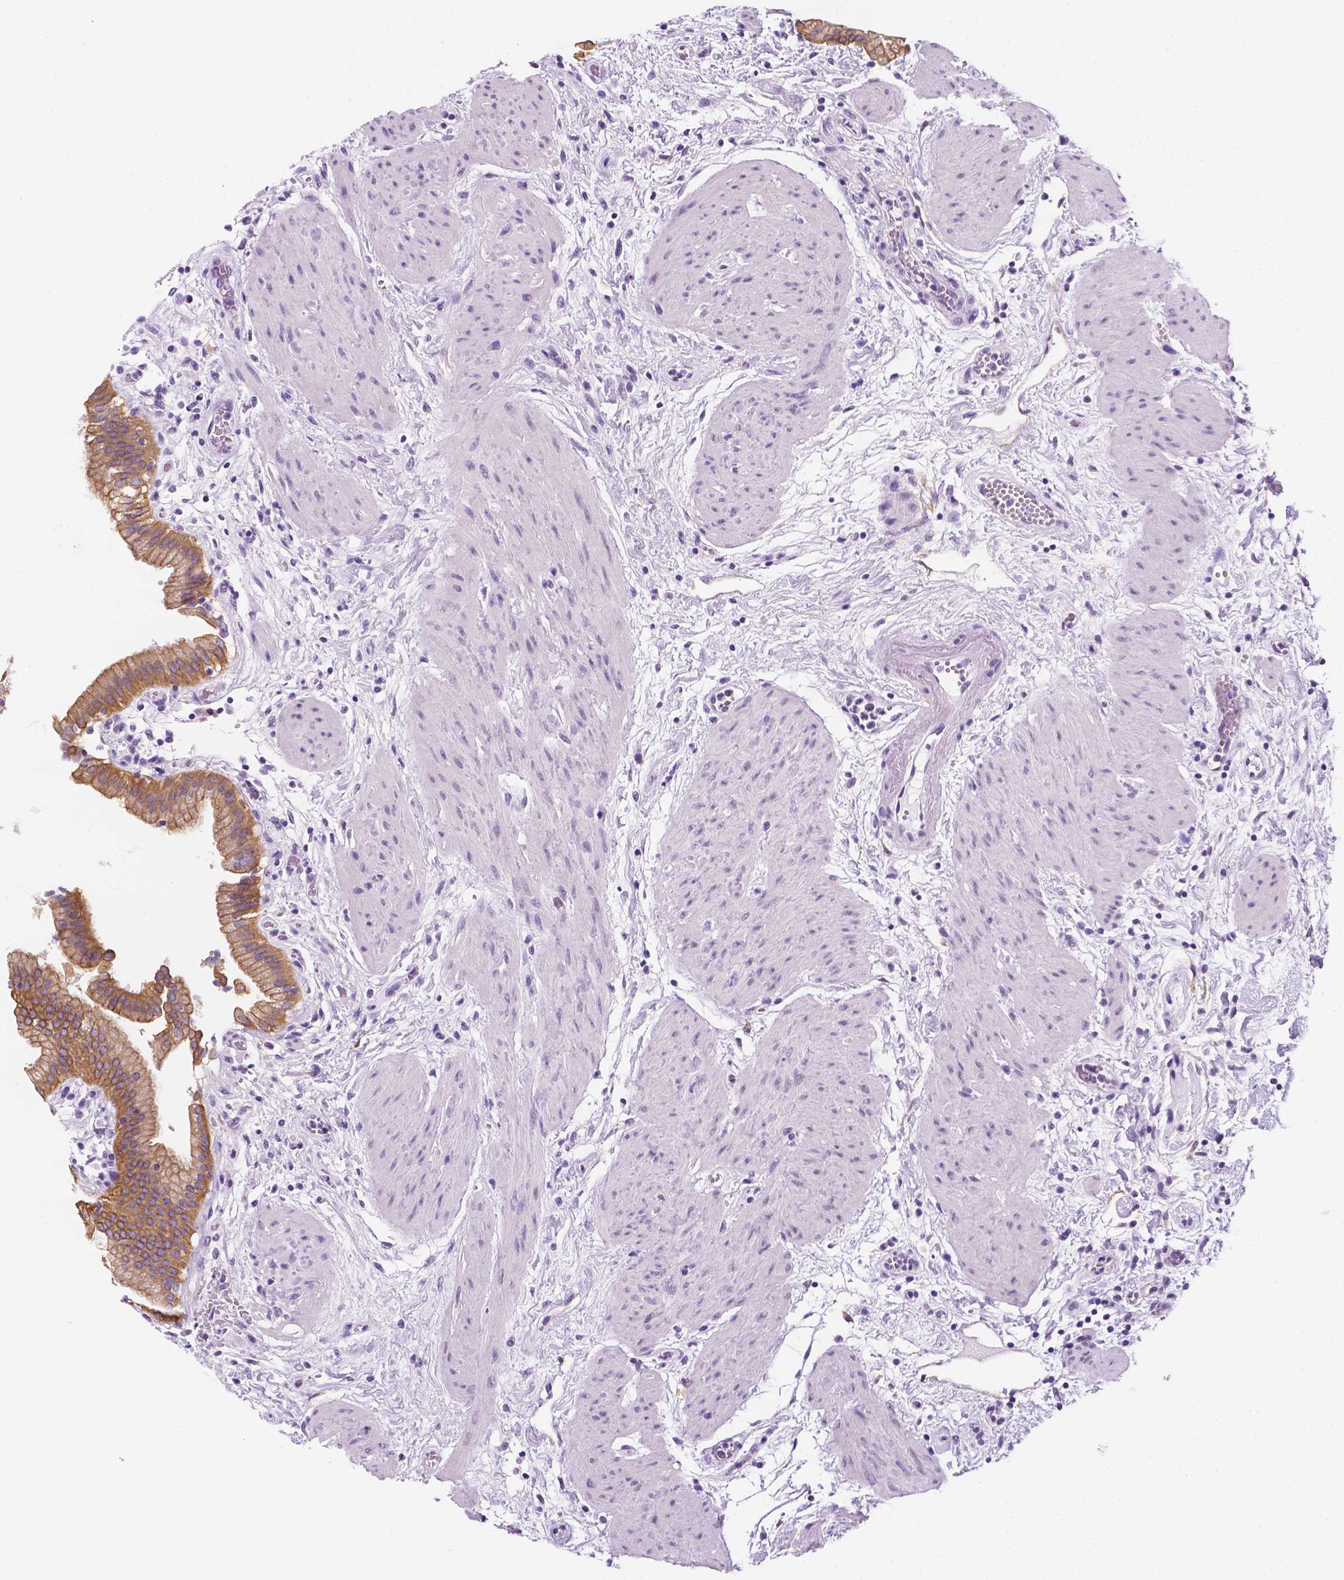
{"staining": {"intensity": "moderate", "quantity": ">75%", "location": "cytoplasmic/membranous"}, "tissue": "gallbladder", "cell_type": "Glandular cells", "image_type": "normal", "snomed": [{"axis": "morphology", "description": "Normal tissue, NOS"}, {"axis": "topography", "description": "Gallbladder"}], "caption": "IHC (DAB (3,3'-diaminobenzidine)) staining of unremarkable gallbladder demonstrates moderate cytoplasmic/membranous protein expression in approximately >75% of glandular cells. The protein is stained brown, and the nuclei are stained in blue (DAB (3,3'-diaminobenzidine) IHC with brightfield microscopy, high magnification).", "gene": "PPL", "patient": {"sex": "female", "age": 65}}